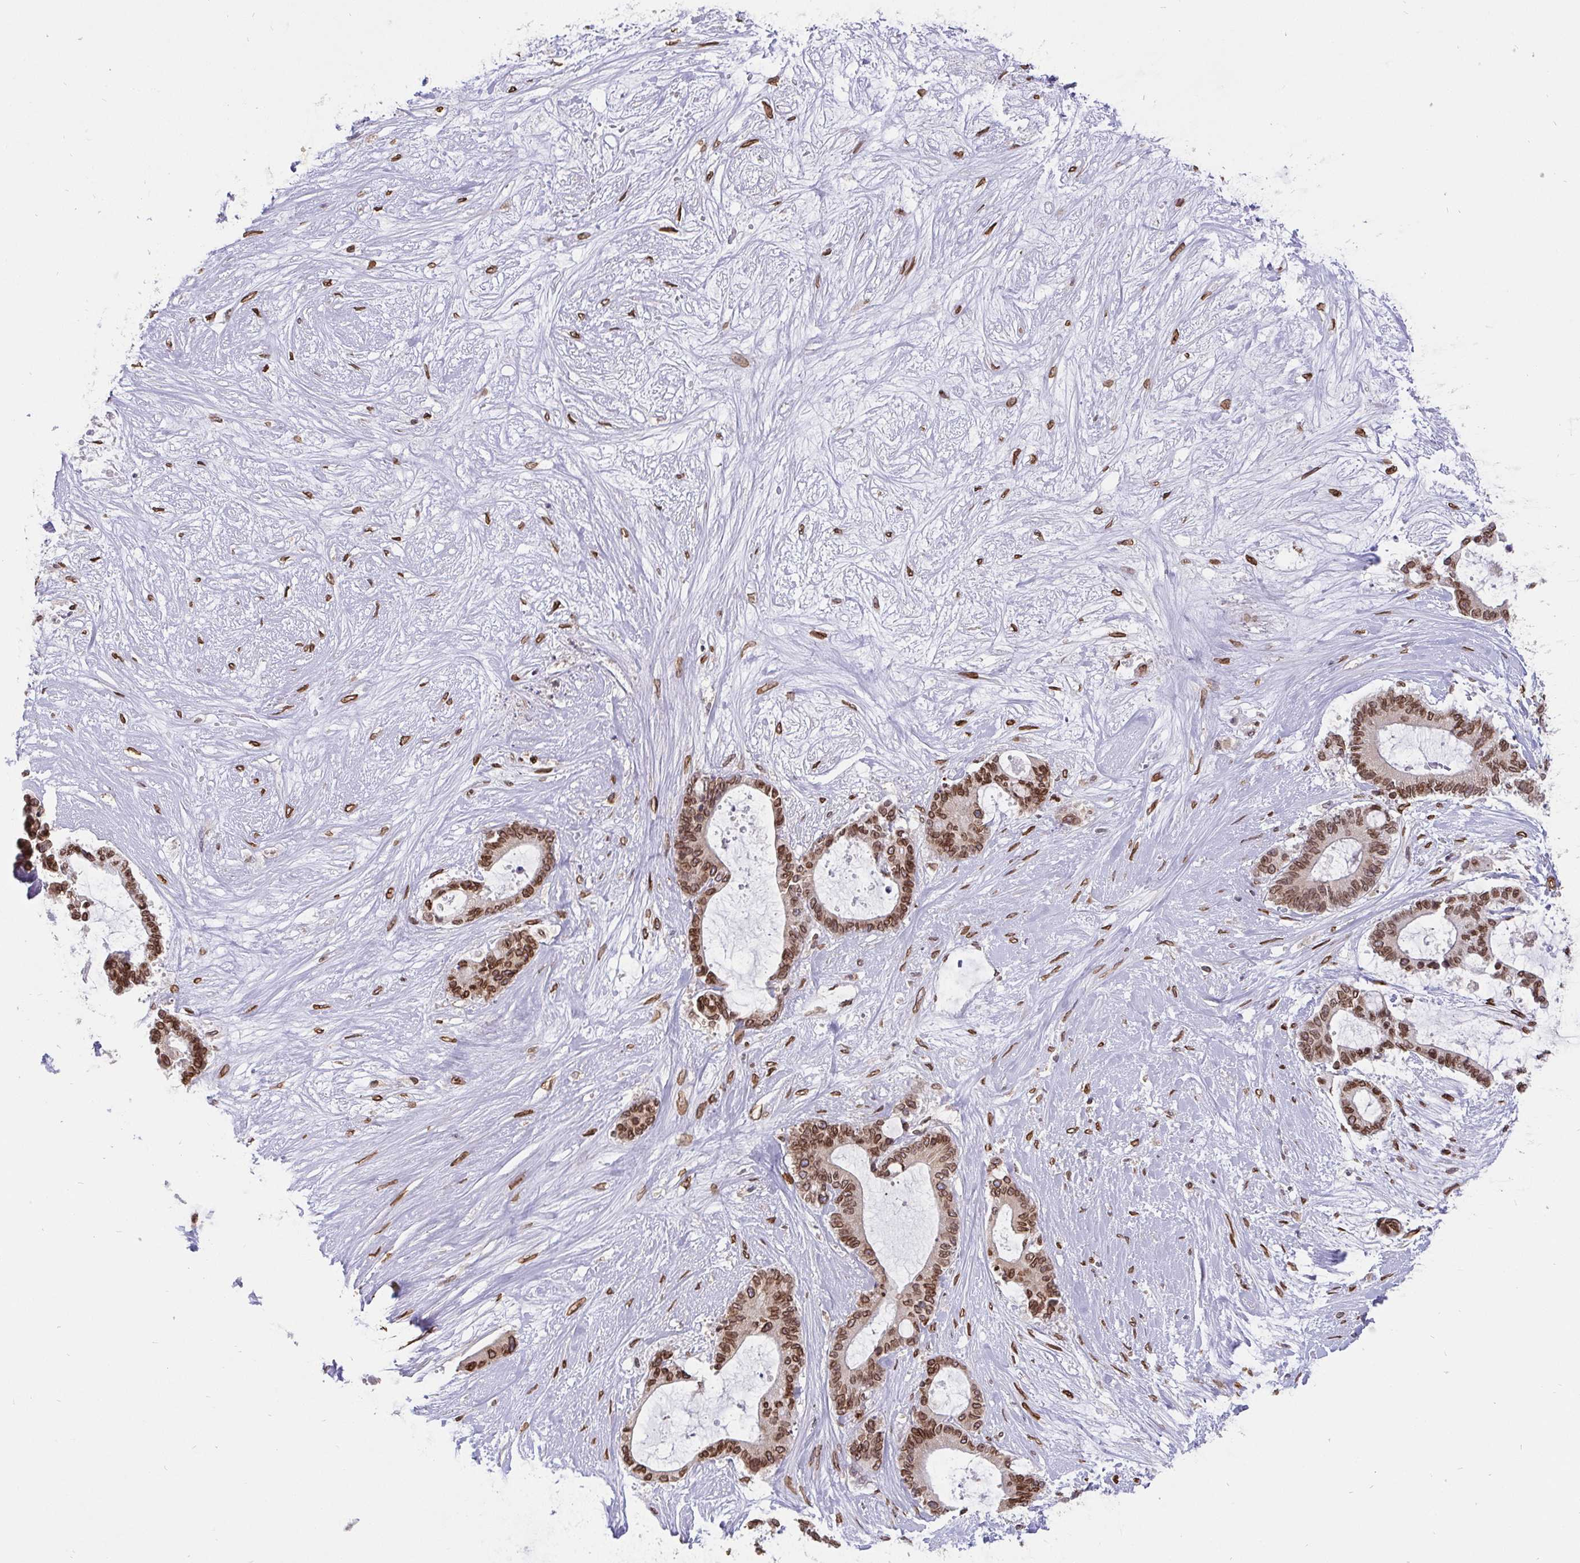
{"staining": {"intensity": "moderate", "quantity": ">75%", "location": "cytoplasmic/membranous,nuclear"}, "tissue": "liver cancer", "cell_type": "Tumor cells", "image_type": "cancer", "snomed": [{"axis": "morphology", "description": "Normal tissue, NOS"}, {"axis": "morphology", "description": "Cholangiocarcinoma"}, {"axis": "topography", "description": "Liver"}, {"axis": "topography", "description": "Peripheral nerve tissue"}], "caption": "Liver cancer (cholangiocarcinoma) stained with a brown dye displays moderate cytoplasmic/membranous and nuclear positive expression in approximately >75% of tumor cells.", "gene": "EMD", "patient": {"sex": "female", "age": 73}}